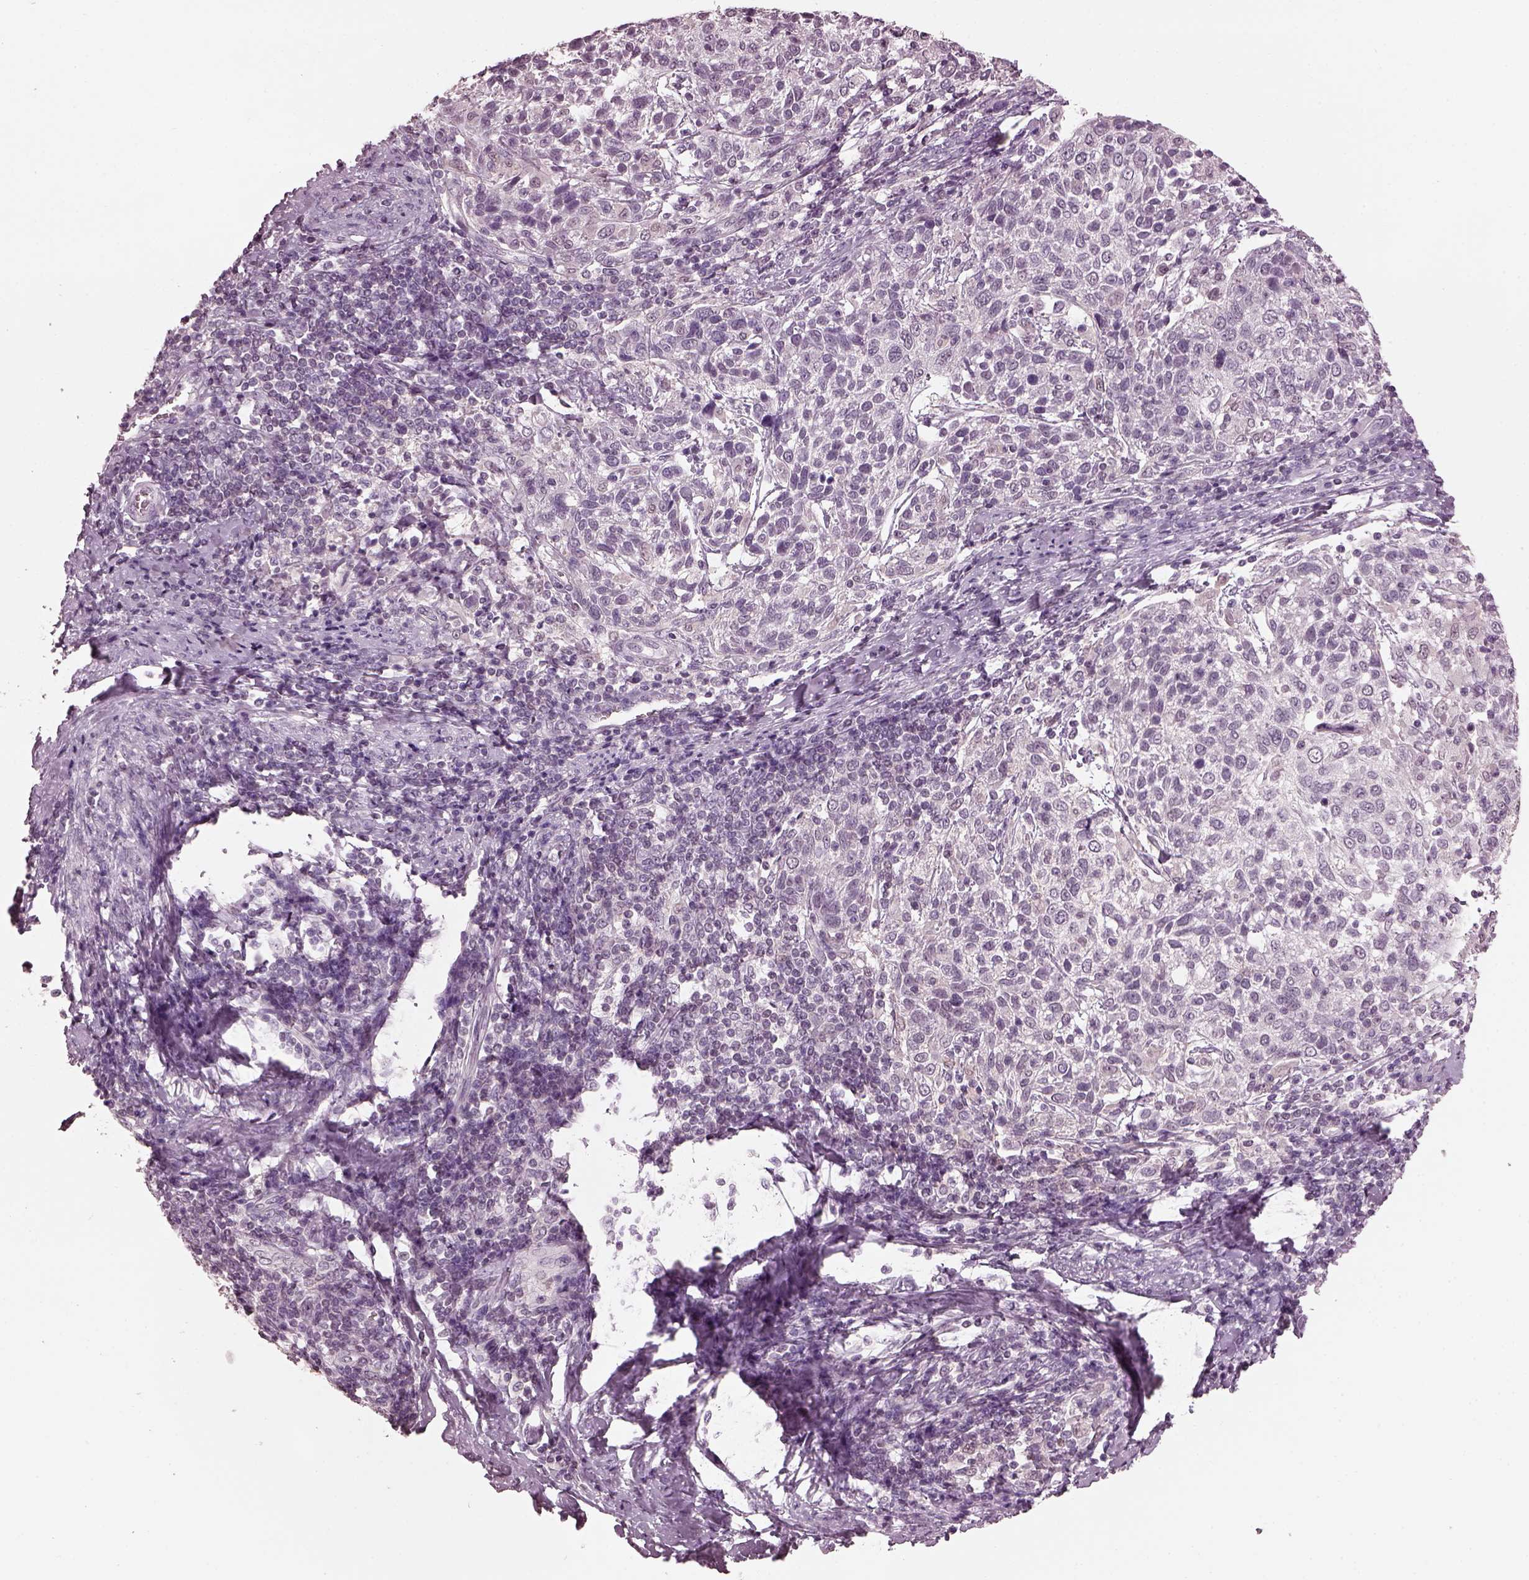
{"staining": {"intensity": "negative", "quantity": "none", "location": "none"}, "tissue": "cervical cancer", "cell_type": "Tumor cells", "image_type": "cancer", "snomed": [{"axis": "morphology", "description": "Squamous cell carcinoma, NOS"}, {"axis": "topography", "description": "Cervix"}], "caption": "A micrograph of human squamous cell carcinoma (cervical) is negative for staining in tumor cells.", "gene": "TSKS", "patient": {"sex": "female", "age": 61}}